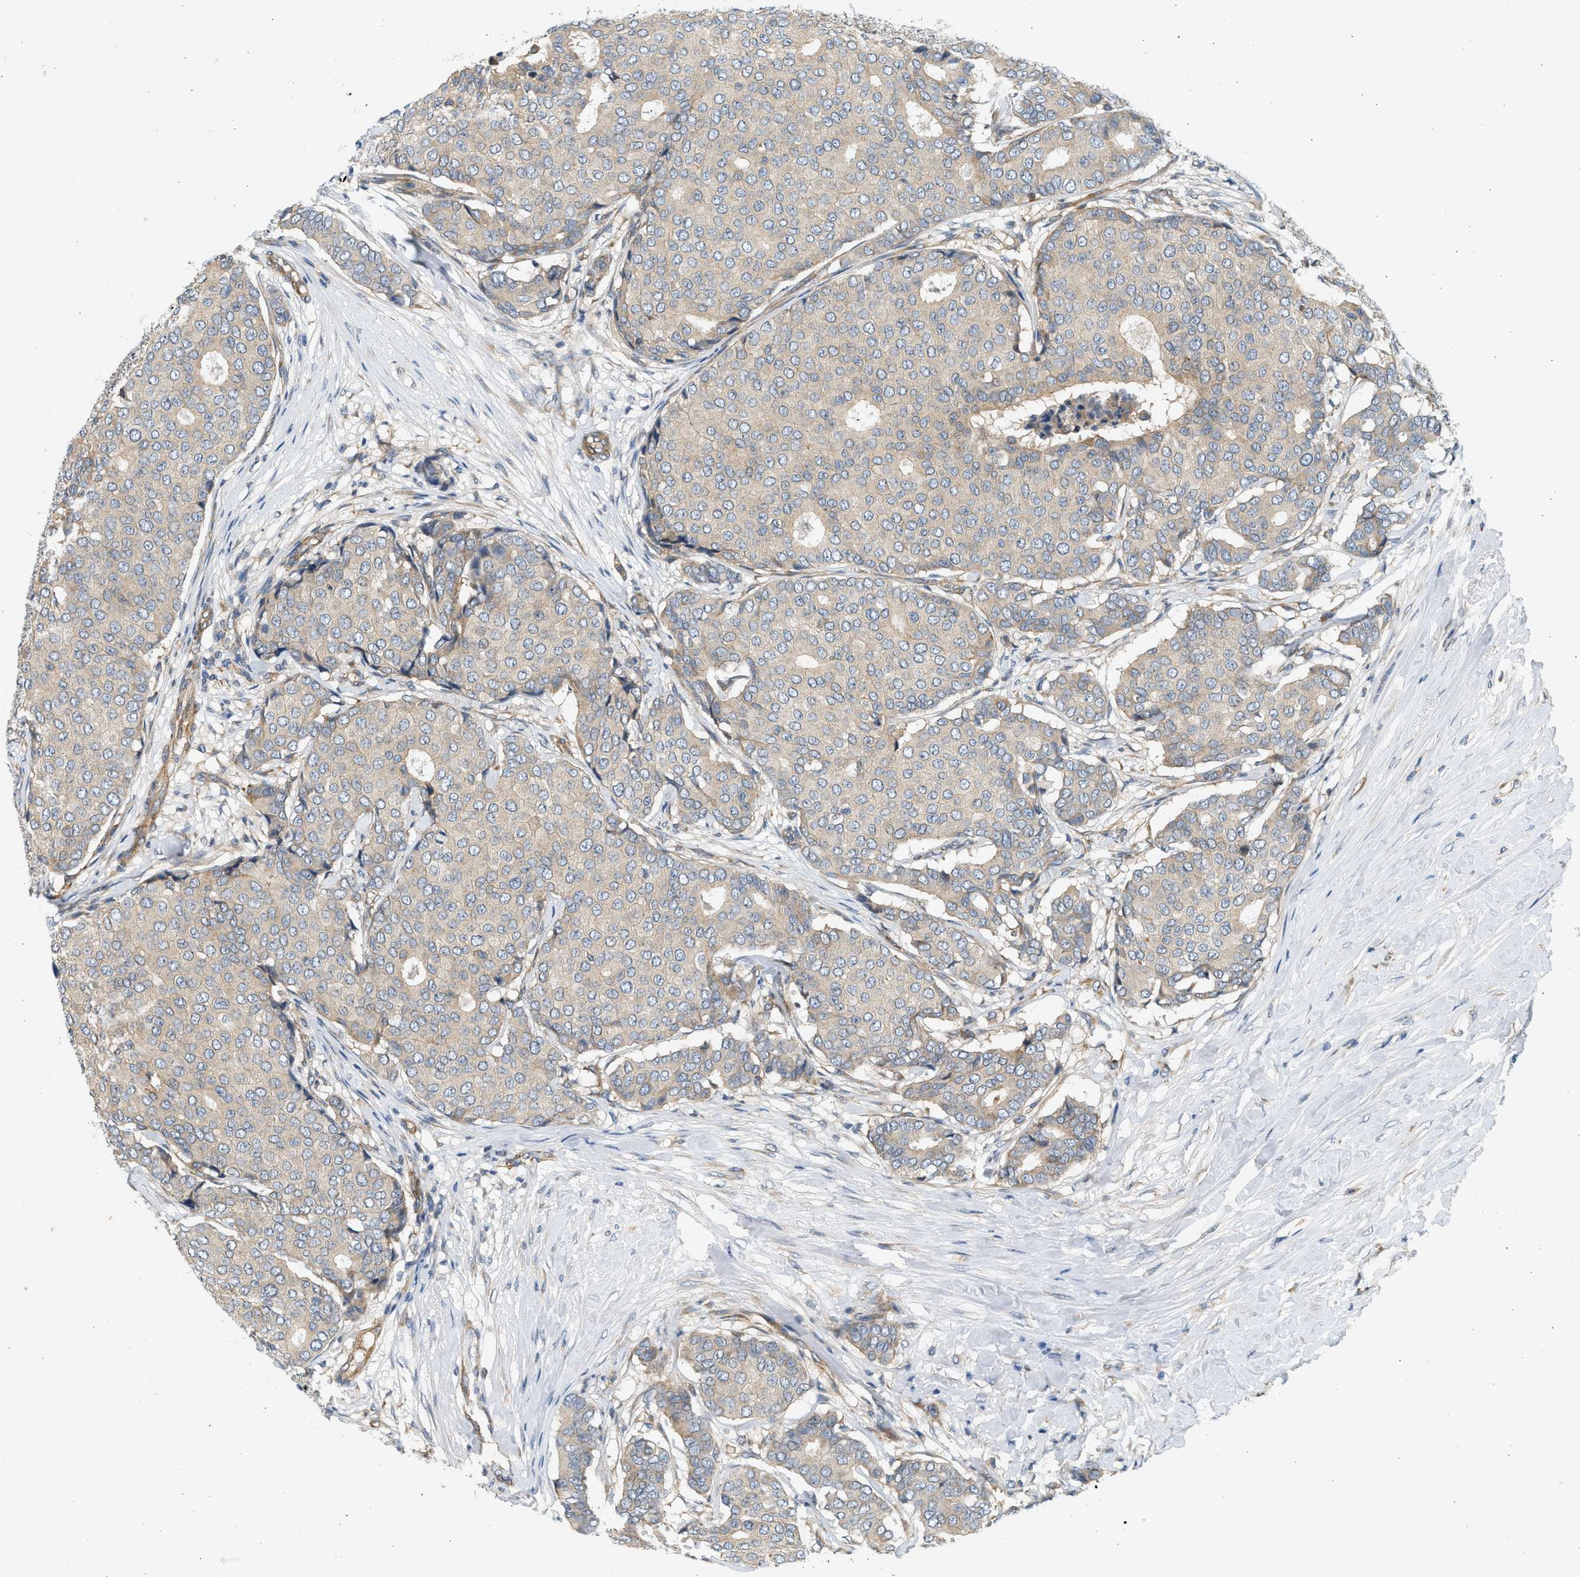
{"staining": {"intensity": "weak", "quantity": "25%-75%", "location": "cytoplasmic/membranous"}, "tissue": "breast cancer", "cell_type": "Tumor cells", "image_type": "cancer", "snomed": [{"axis": "morphology", "description": "Duct carcinoma"}, {"axis": "topography", "description": "Breast"}], "caption": "Breast cancer tissue shows weak cytoplasmic/membranous expression in about 25%-75% of tumor cells, visualized by immunohistochemistry. (IHC, brightfield microscopy, high magnification).", "gene": "KDELR2", "patient": {"sex": "female", "age": 75}}